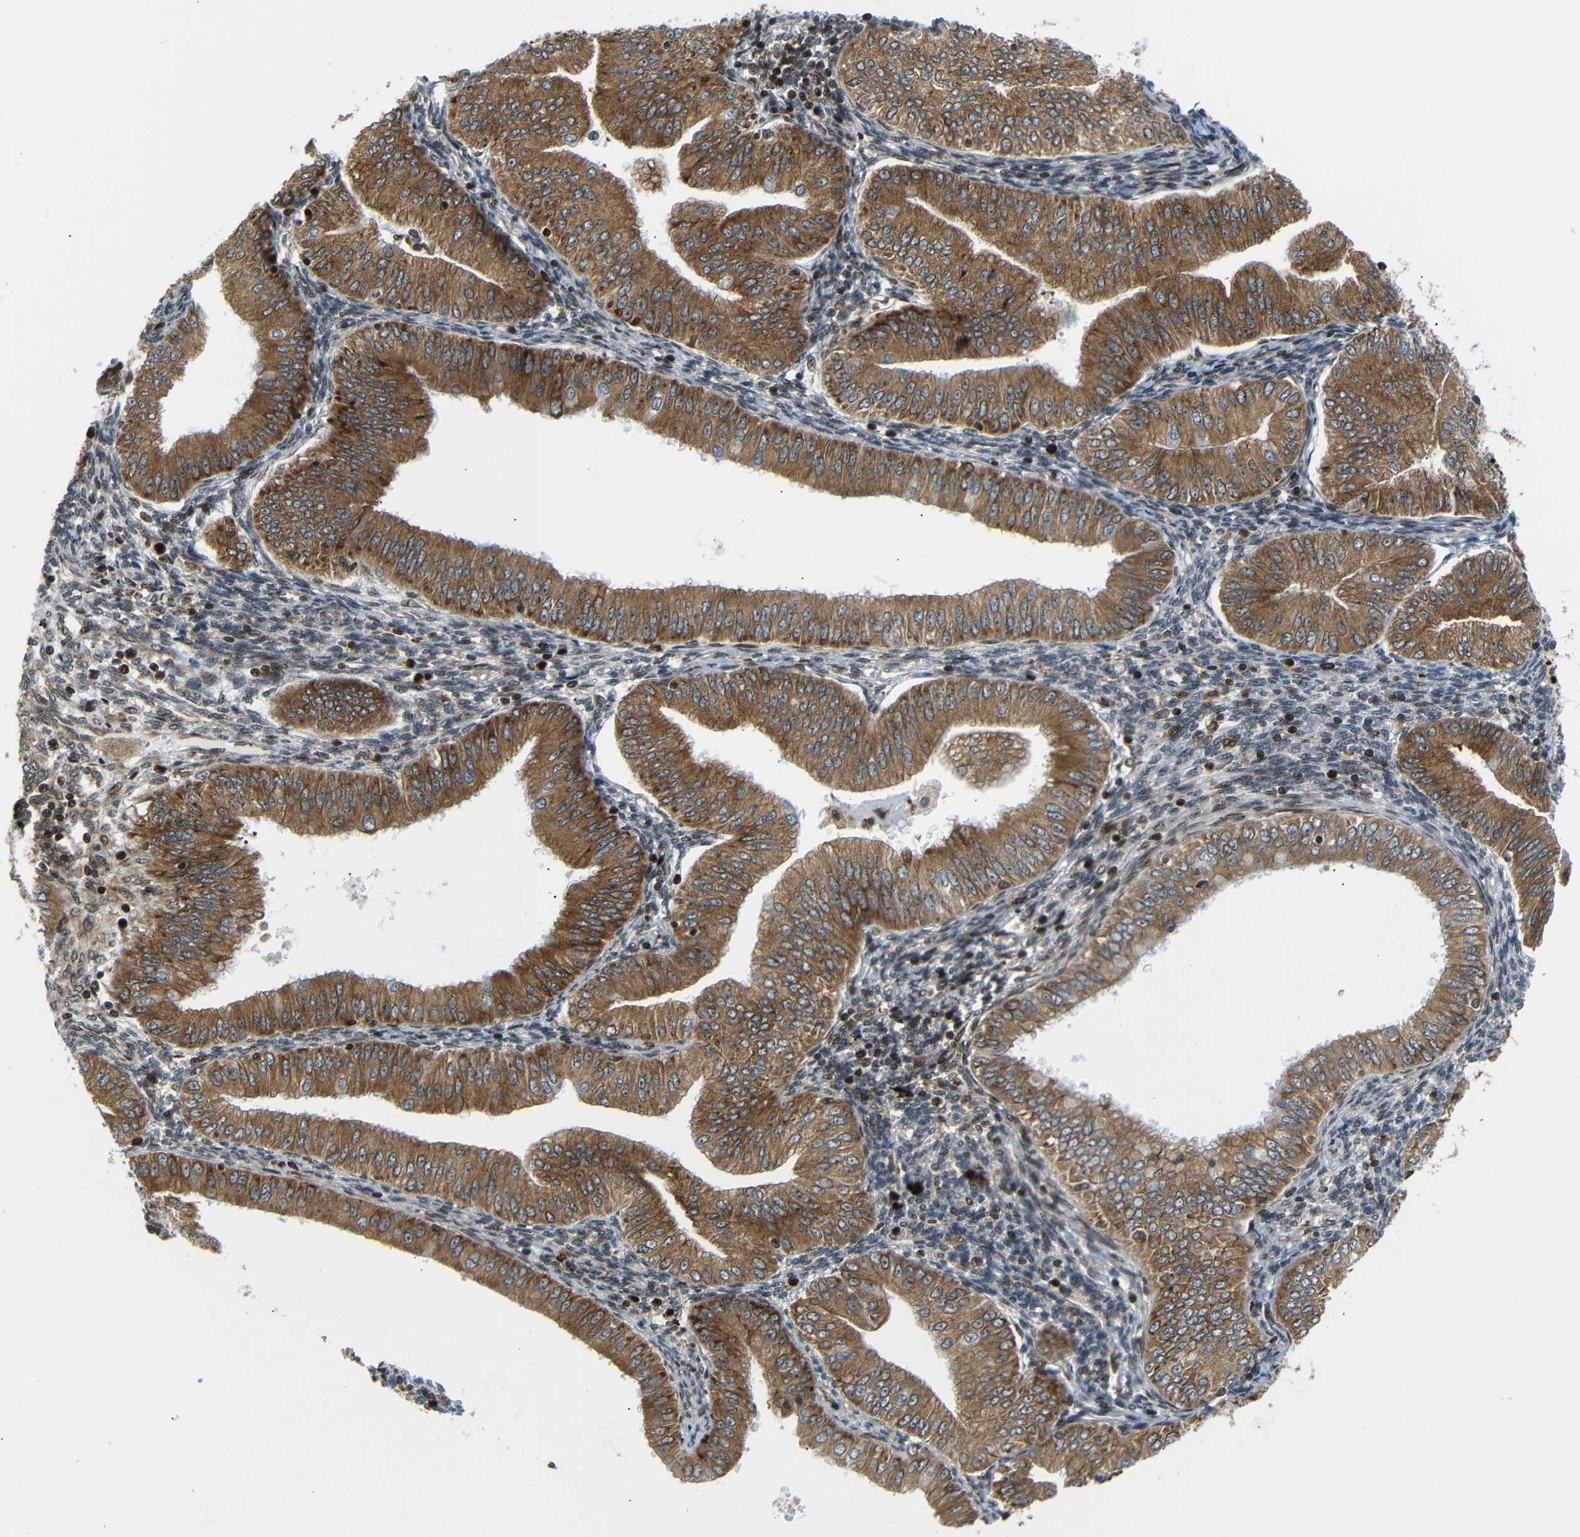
{"staining": {"intensity": "strong", "quantity": ">75%", "location": "cytoplasmic/membranous"}, "tissue": "endometrial cancer", "cell_type": "Tumor cells", "image_type": "cancer", "snomed": [{"axis": "morphology", "description": "Normal tissue, NOS"}, {"axis": "morphology", "description": "Adenocarcinoma, NOS"}, {"axis": "topography", "description": "Endometrium"}], "caption": "Immunohistochemical staining of endometrial cancer (adenocarcinoma) displays strong cytoplasmic/membranous protein positivity in approximately >75% of tumor cells. The protein of interest is stained brown, and the nuclei are stained in blue (DAB IHC with brightfield microscopy, high magnification).", "gene": "SPCS2", "patient": {"sex": "female", "age": 53}}